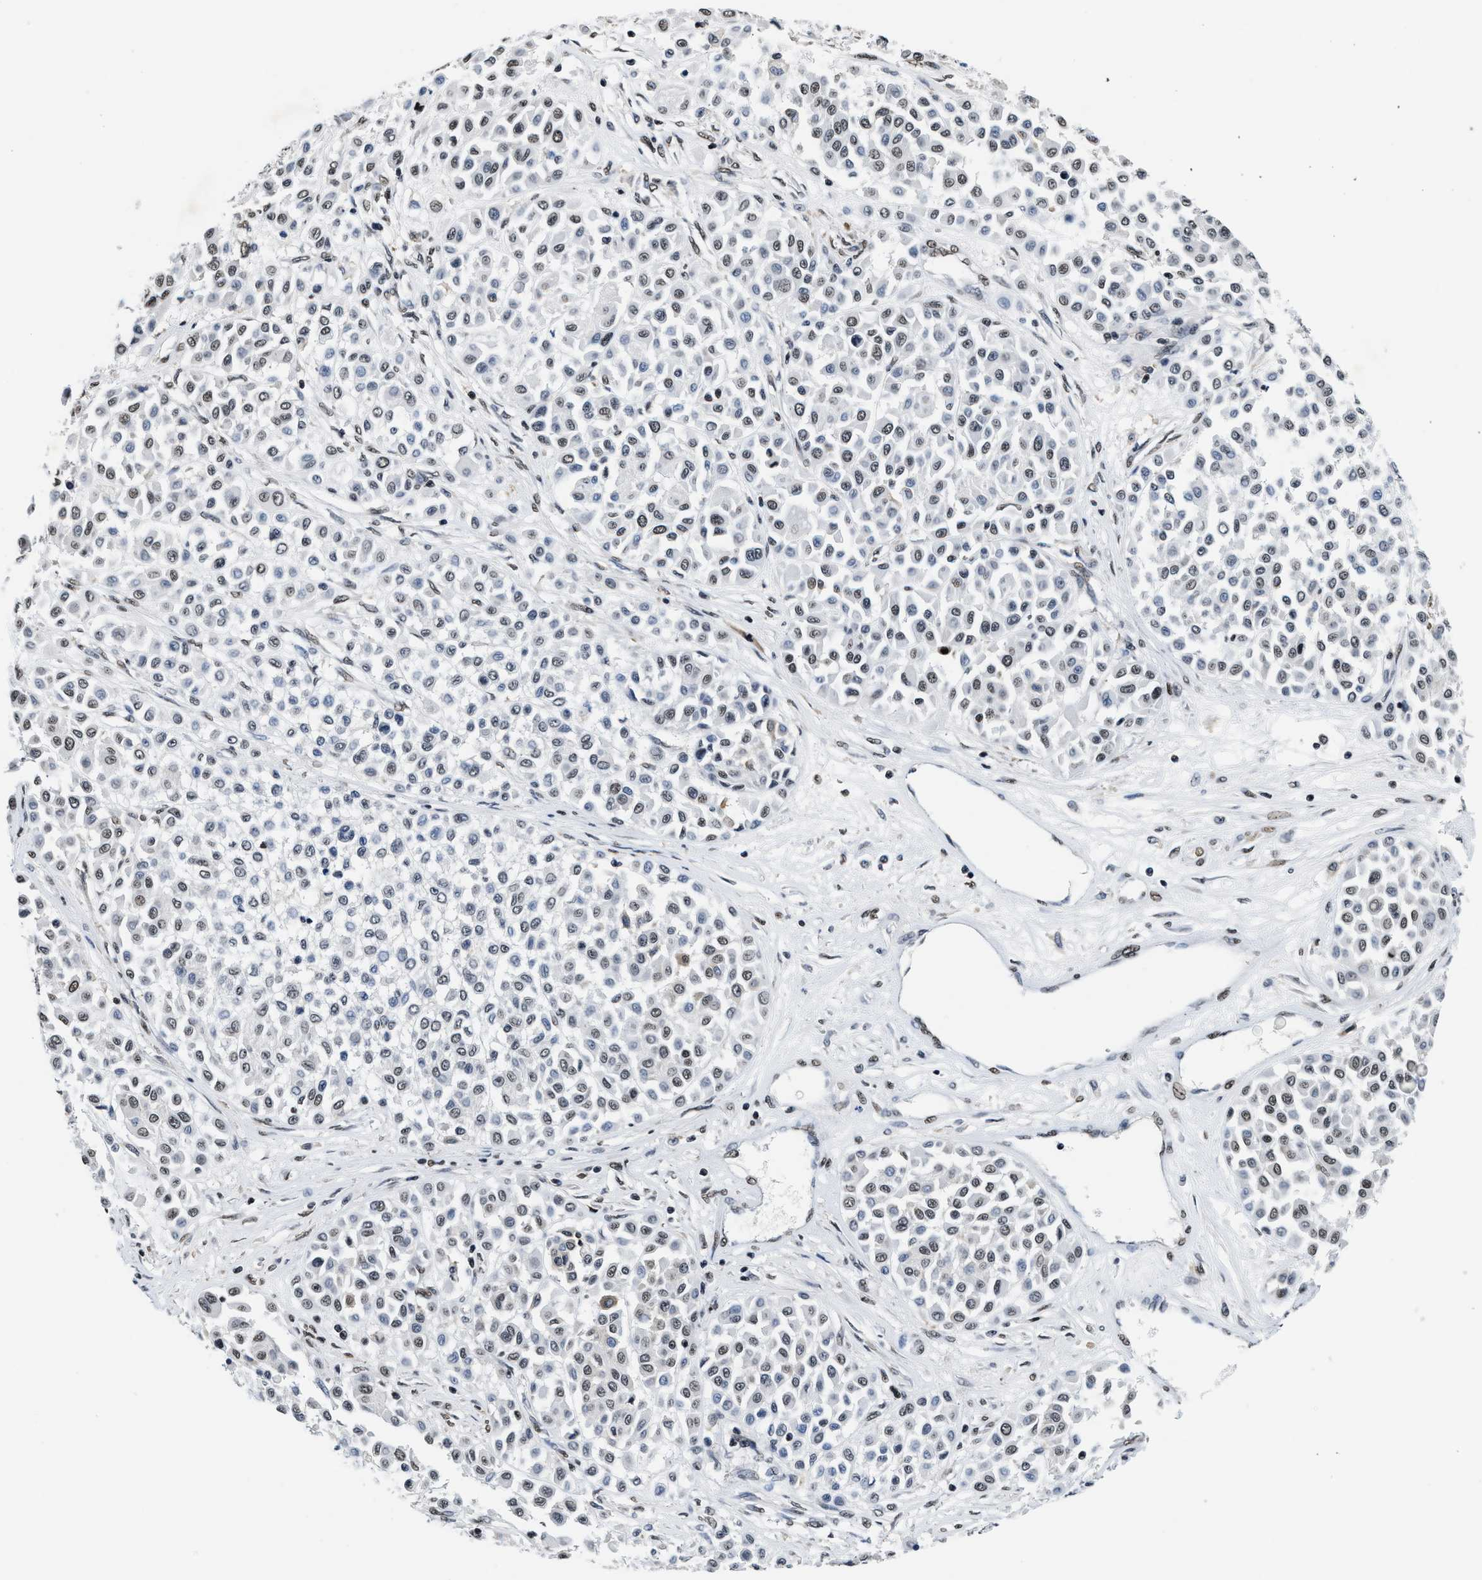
{"staining": {"intensity": "weak", "quantity": "25%-75%", "location": "nuclear"}, "tissue": "melanoma", "cell_type": "Tumor cells", "image_type": "cancer", "snomed": [{"axis": "morphology", "description": "Malignant melanoma, Metastatic site"}, {"axis": "topography", "description": "Soft tissue"}], "caption": "The photomicrograph demonstrates staining of melanoma, revealing weak nuclear protein positivity (brown color) within tumor cells.", "gene": "SUPT16H", "patient": {"sex": "male", "age": 41}}